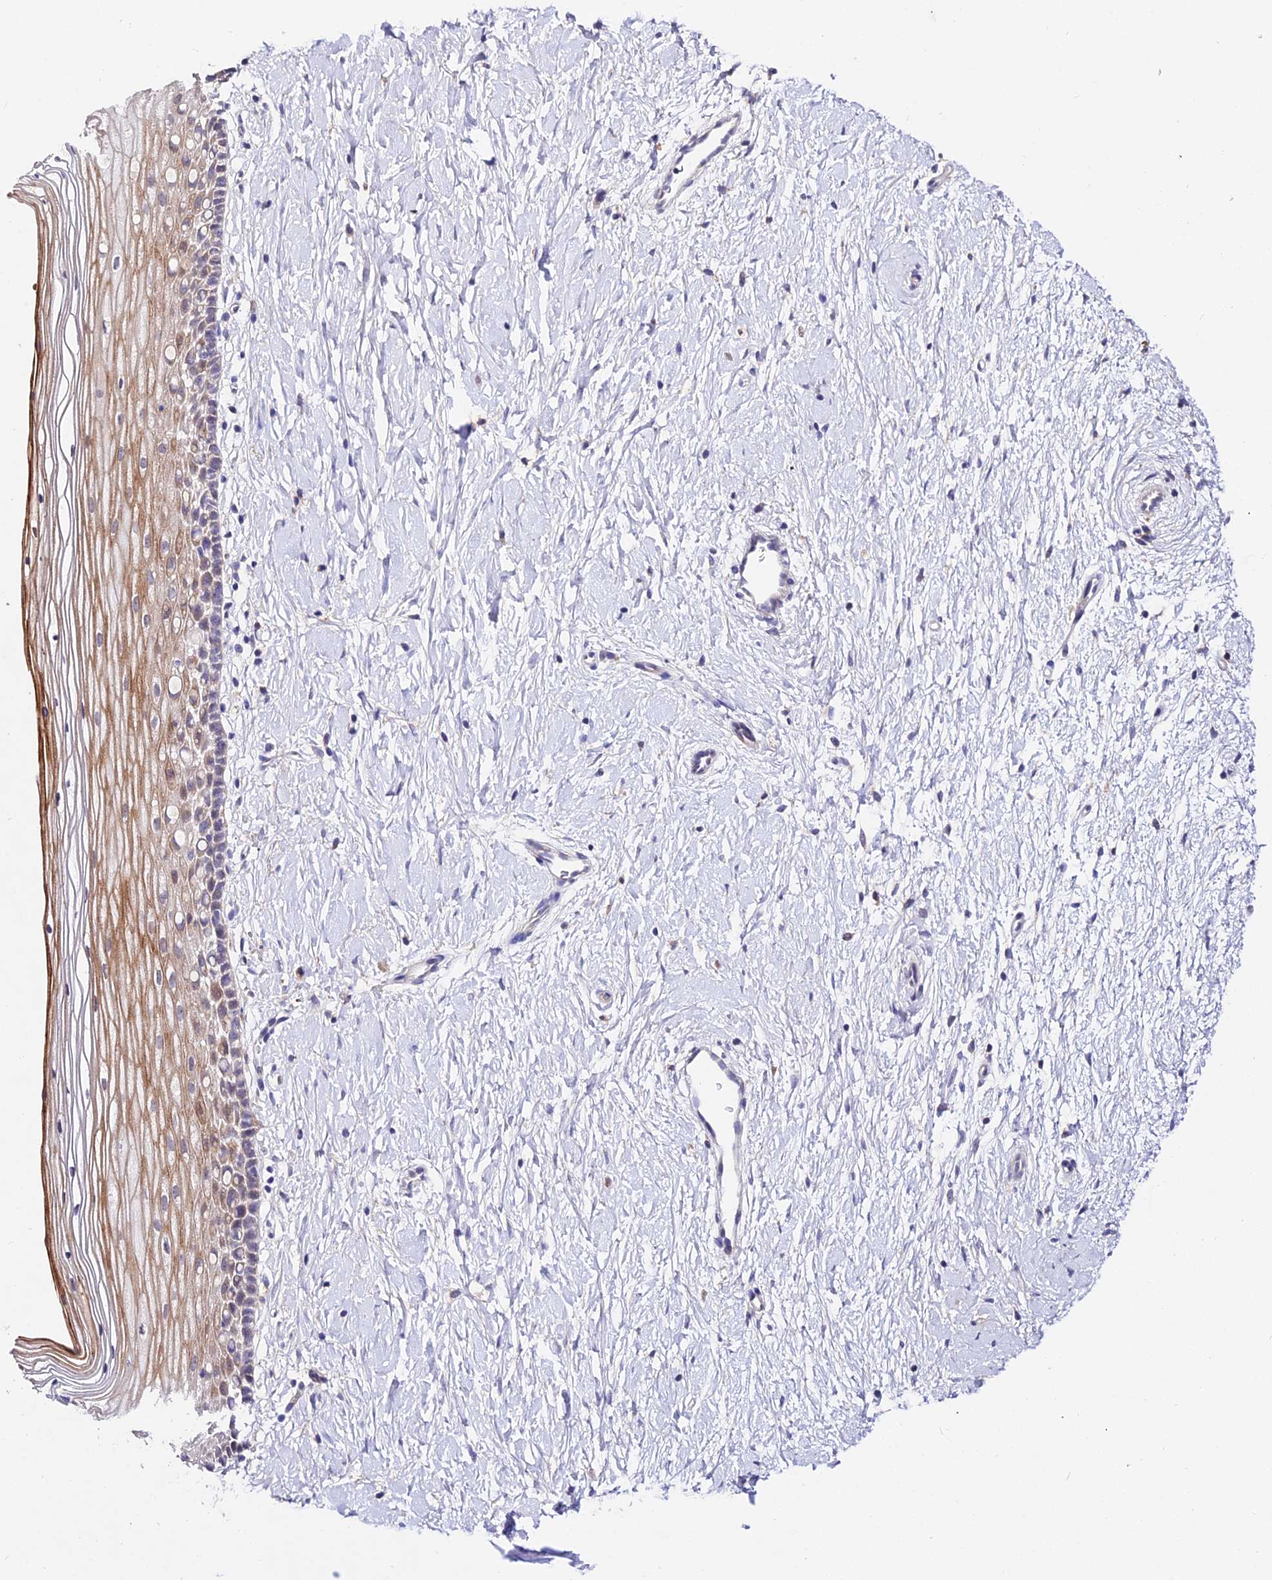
{"staining": {"intensity": "moderate", "quantity": ">75%", "location": "cytoplasmic/membranous"}, "tissue": "cervix", "cell_type": "Squamous epithelial cells", "image_type": "normal", "snomed": [{"axis": "morphology", "description": "Normal tissue, NOS"}, {"axis": "topography", "description": "Cervix"}], "caption": "Immunohistochemistry (IHC) micrograph of unremarkable cervix stained for a protein (brown), which shows medium levels of moderate cytoplasmic/membranous positivity in approximately >75% of squamous epithelial cells.", "gene": "WDR5B", "patient": {"sex": "female", "age": 39}}